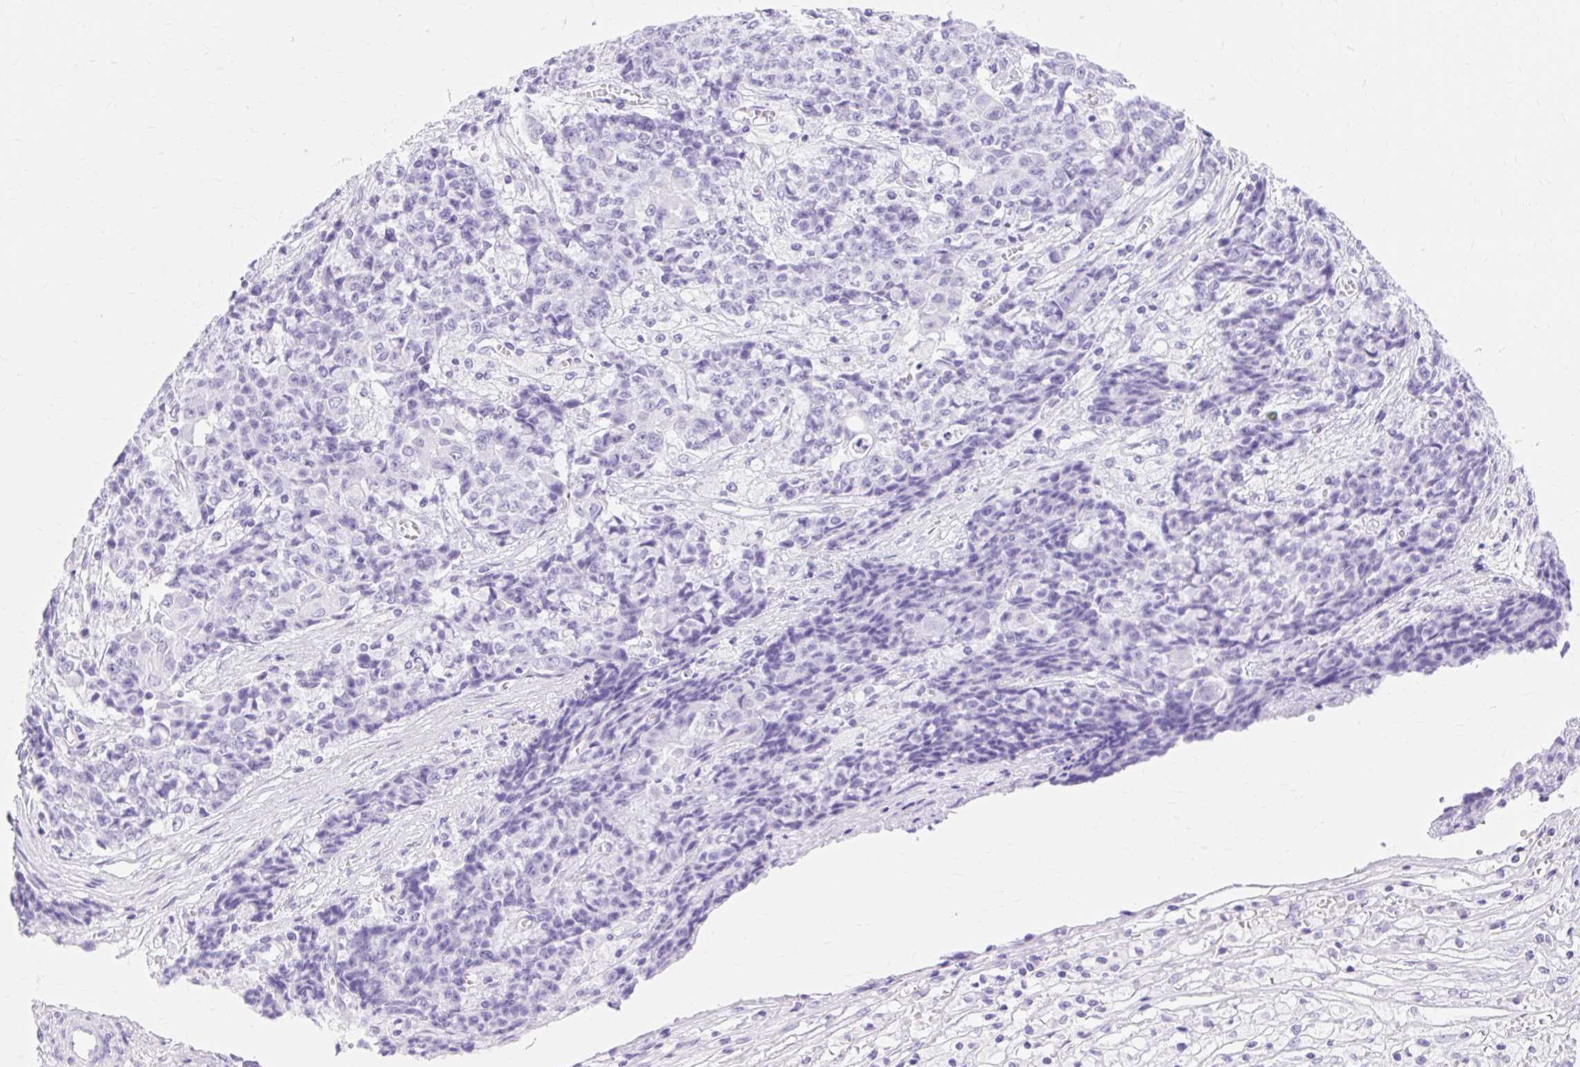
{"staining": {"intensity": "negative", "quantity": "none", "location": "none"}, "tissue": "ovarian cancer", "cell_type": "Tumor cells", "image_type": "cancer", "snomed": [{"axis": "morphology", "description": "Carcinoma, endometroid"}, {"axis": "topography", "description": "Ovary"}], "caption": "DAB (3,3'-diaminobenzidine) immunohistochemical staining of ovarian cancer (endometroid carcinoma) shows no significant staining in tumor cells. (DAB (3,3'-diaminobenzidine) immunohistochemistry with hematoxylin counter stain).", "gene": "MBP", "patient": {"sex": "female", "age": 42}}